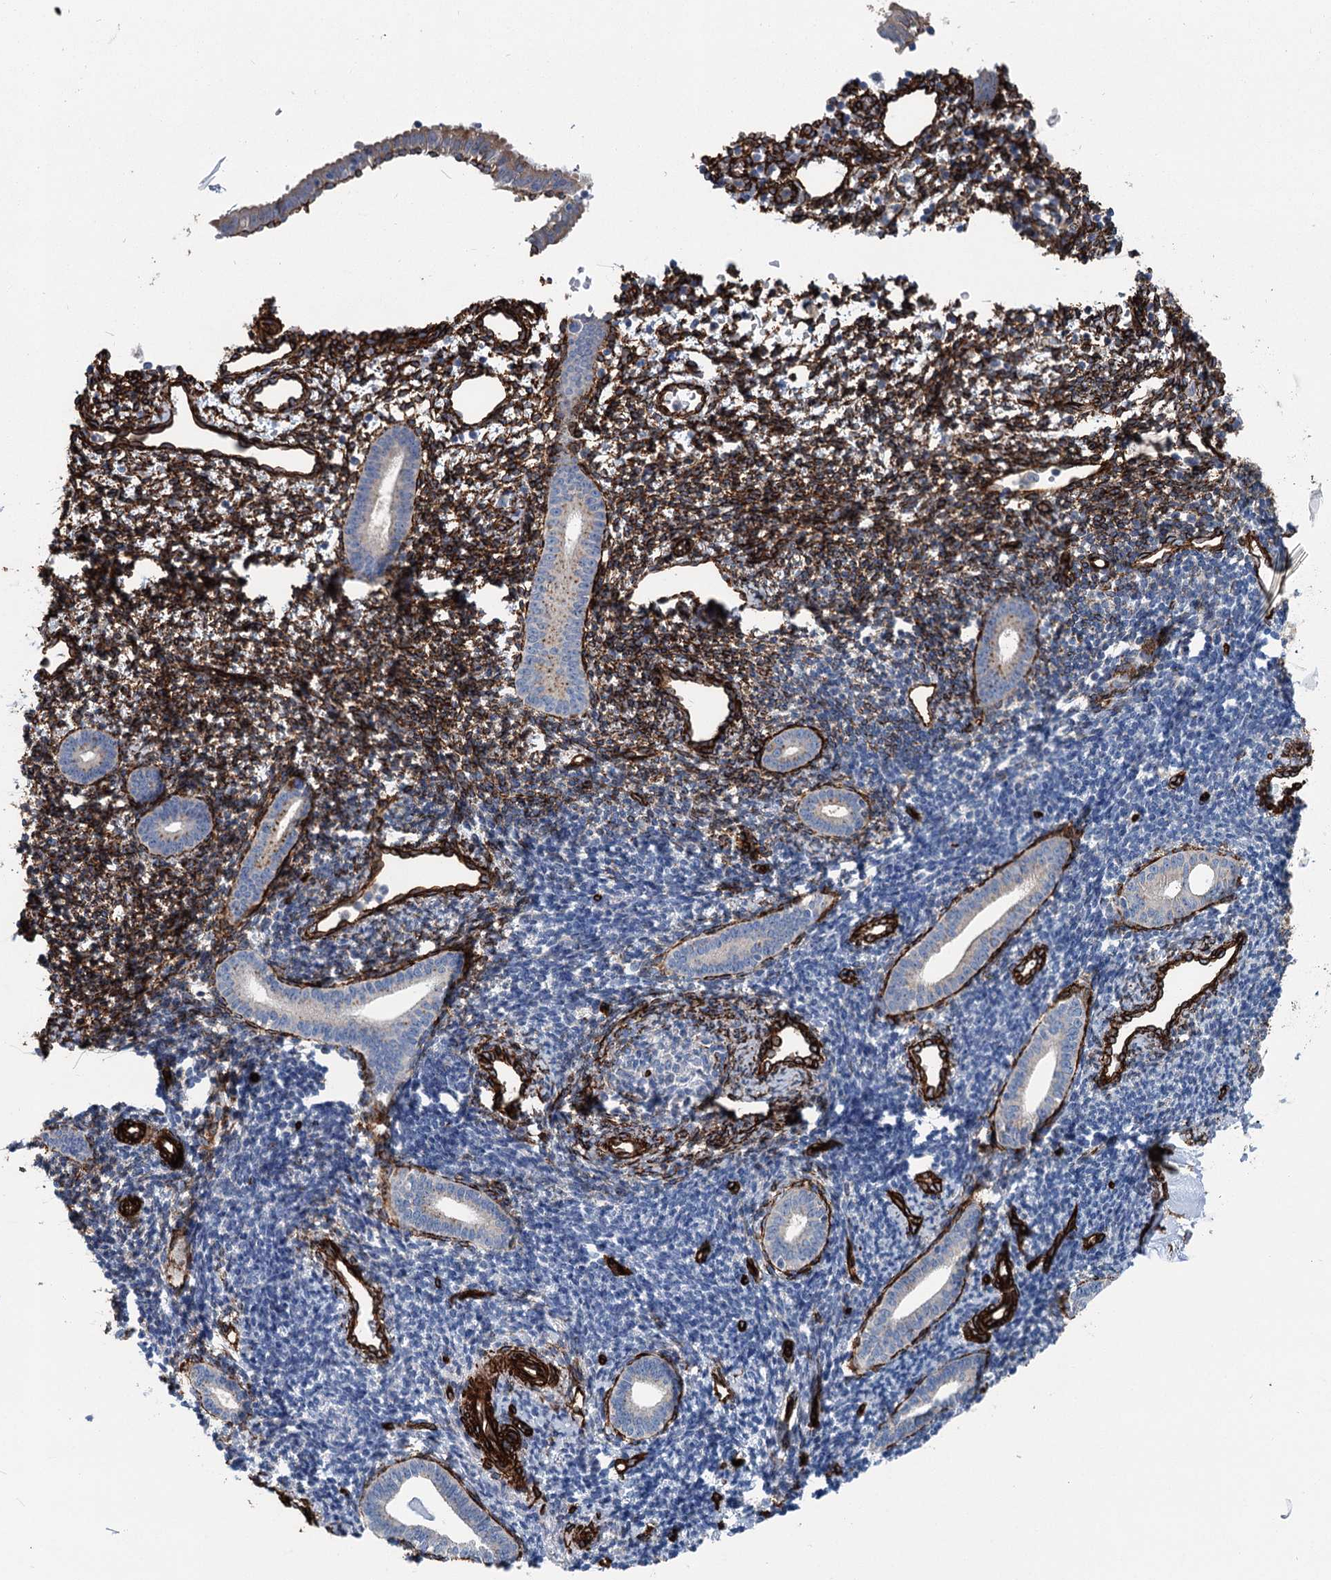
{"staining": {"intensity": "moderate", "quantity": ">75%", "location": "cytoplasmic/membranous"}, "tissue": "endometrium", "cell_type": "Cells in endometrial stroma", "image_type": "normal", "snomed": [{"axis": "morphology", "description": "Normal tissue, NOS"}, {"axis": "topography", "description": "Endometrium"}], "caption": "IHC photomicrograph of benign endometrium: human endometrium stained using immunohistochemistry reveals medium levels of moderate protein expression localized specifically in the cytoplasmic/membranous of cells in endometrial stroma, appearing as a cytoplasmic/membranous brown color.", "gene": "IQSEC1", "patient": {"sex": "female", "age": 56}}